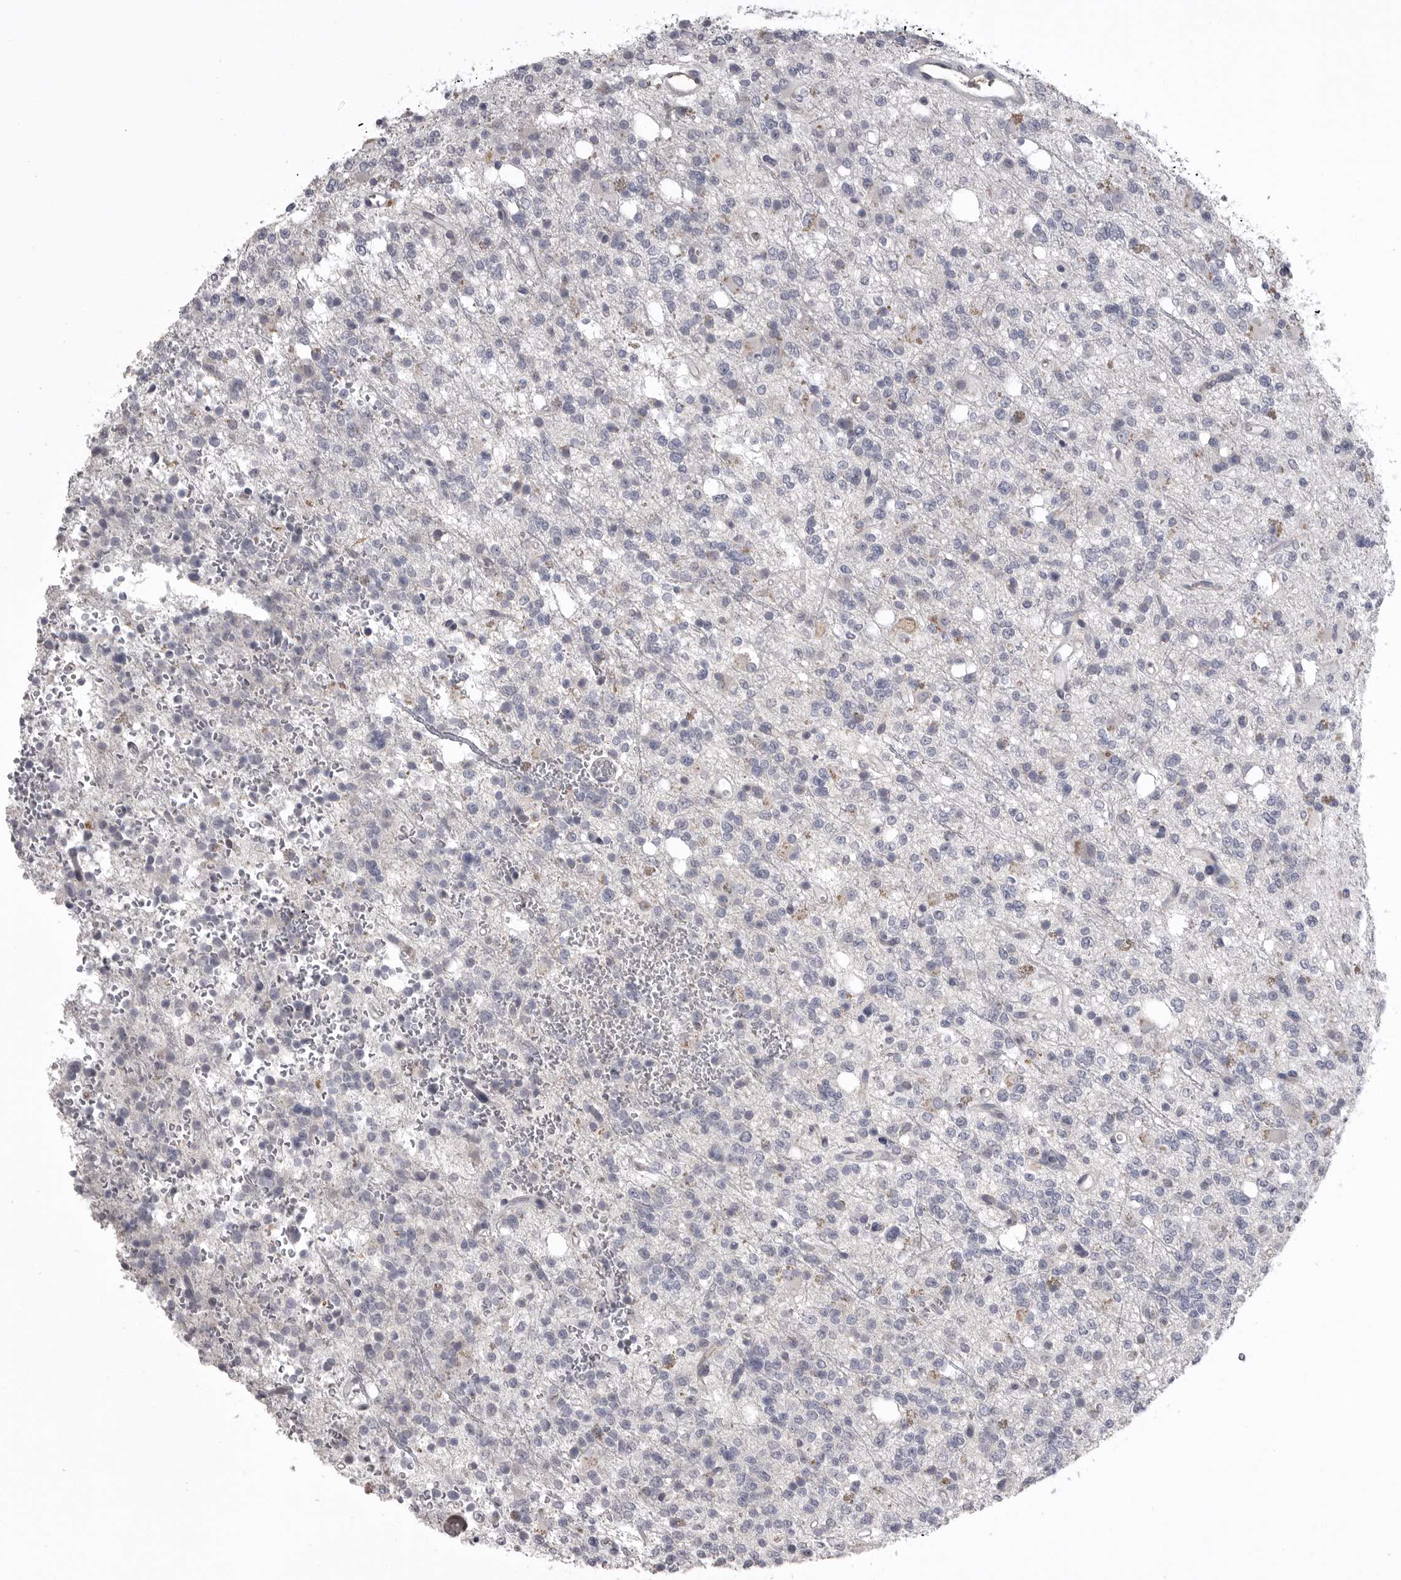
{"staining": {"intensity": "negative", "quantity": "none", "location": "none"}, "tissue": "glioma", "cell_type": "Tumor cells", "image_type": "cancer", "snomed": [{"axis": "morphology", "description": "Glioma, malignant, High grade"}, {"axis": "topography", "description": "Brain"}], "caption": "This photomicrograph is of glioma stained with immunohistochemistry (IHC) to label a protein in brown with the nuclei are counter-stained blue. There is no expression in tumor cells. (DAB (3,3'-diaminobenzidine) immunohistochemistry, high magnification).", "gene": "SERPING1", "patient": {"sex": "female", "age": 62}}